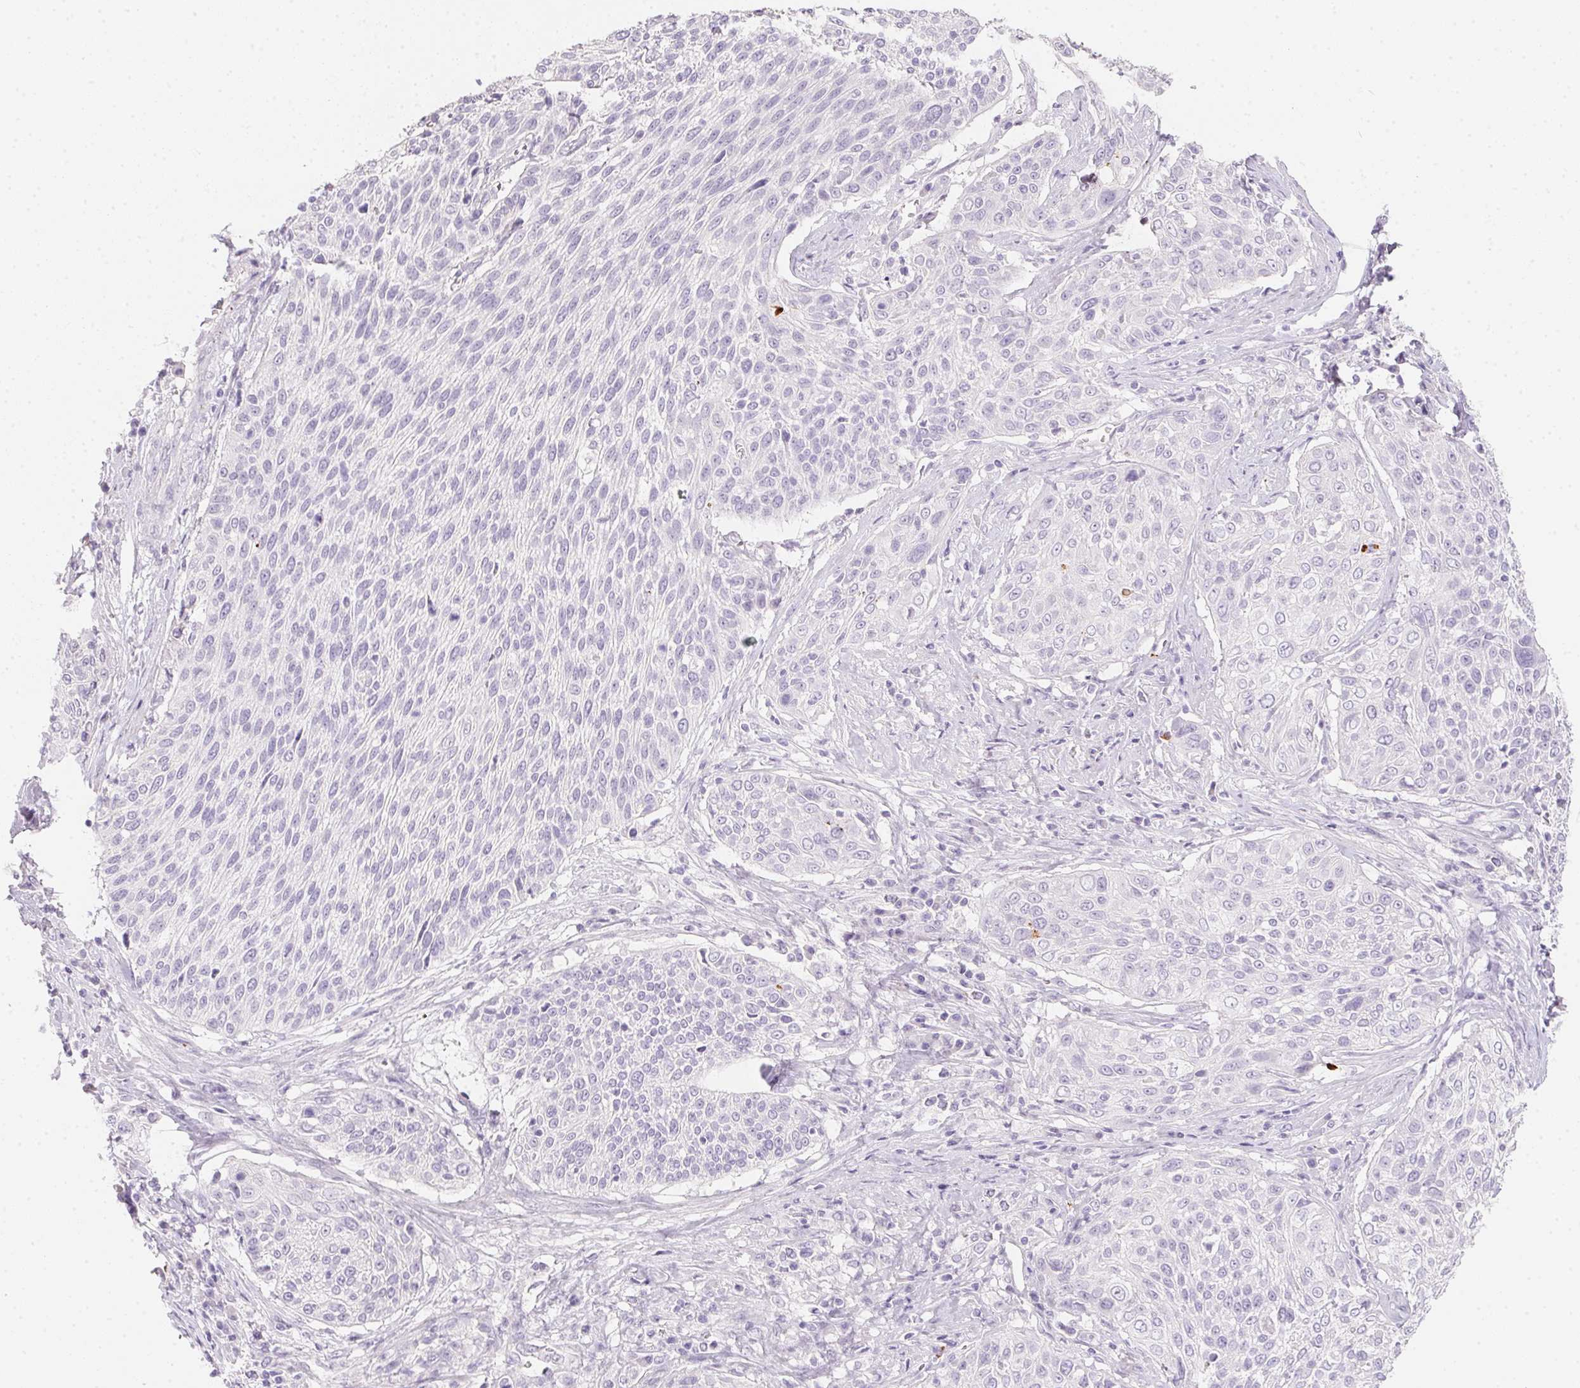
{"staining": {"intensity": "negative", "quantity": "none", "location": "none"}, "tissue": "cervical cancer", "cell_type": "Tumor cells", "image_type": "cancer", "snomed": [{"axis": "morphology", "description": "Squamous cell carcinoma, NOS"}, {"axis": "topography", "description": "Cervix"}], "caption": "Immunohistochemistry (IHC) image of neoplastic tissue: human cervical cancer (squamous cell carcinoma) stained with DAB (3,3'-diaminobenzidine) shows no significant protein staining in tumor cells.", "gene": "MYL4", "patient": {"sex": "female", "age": 31}}